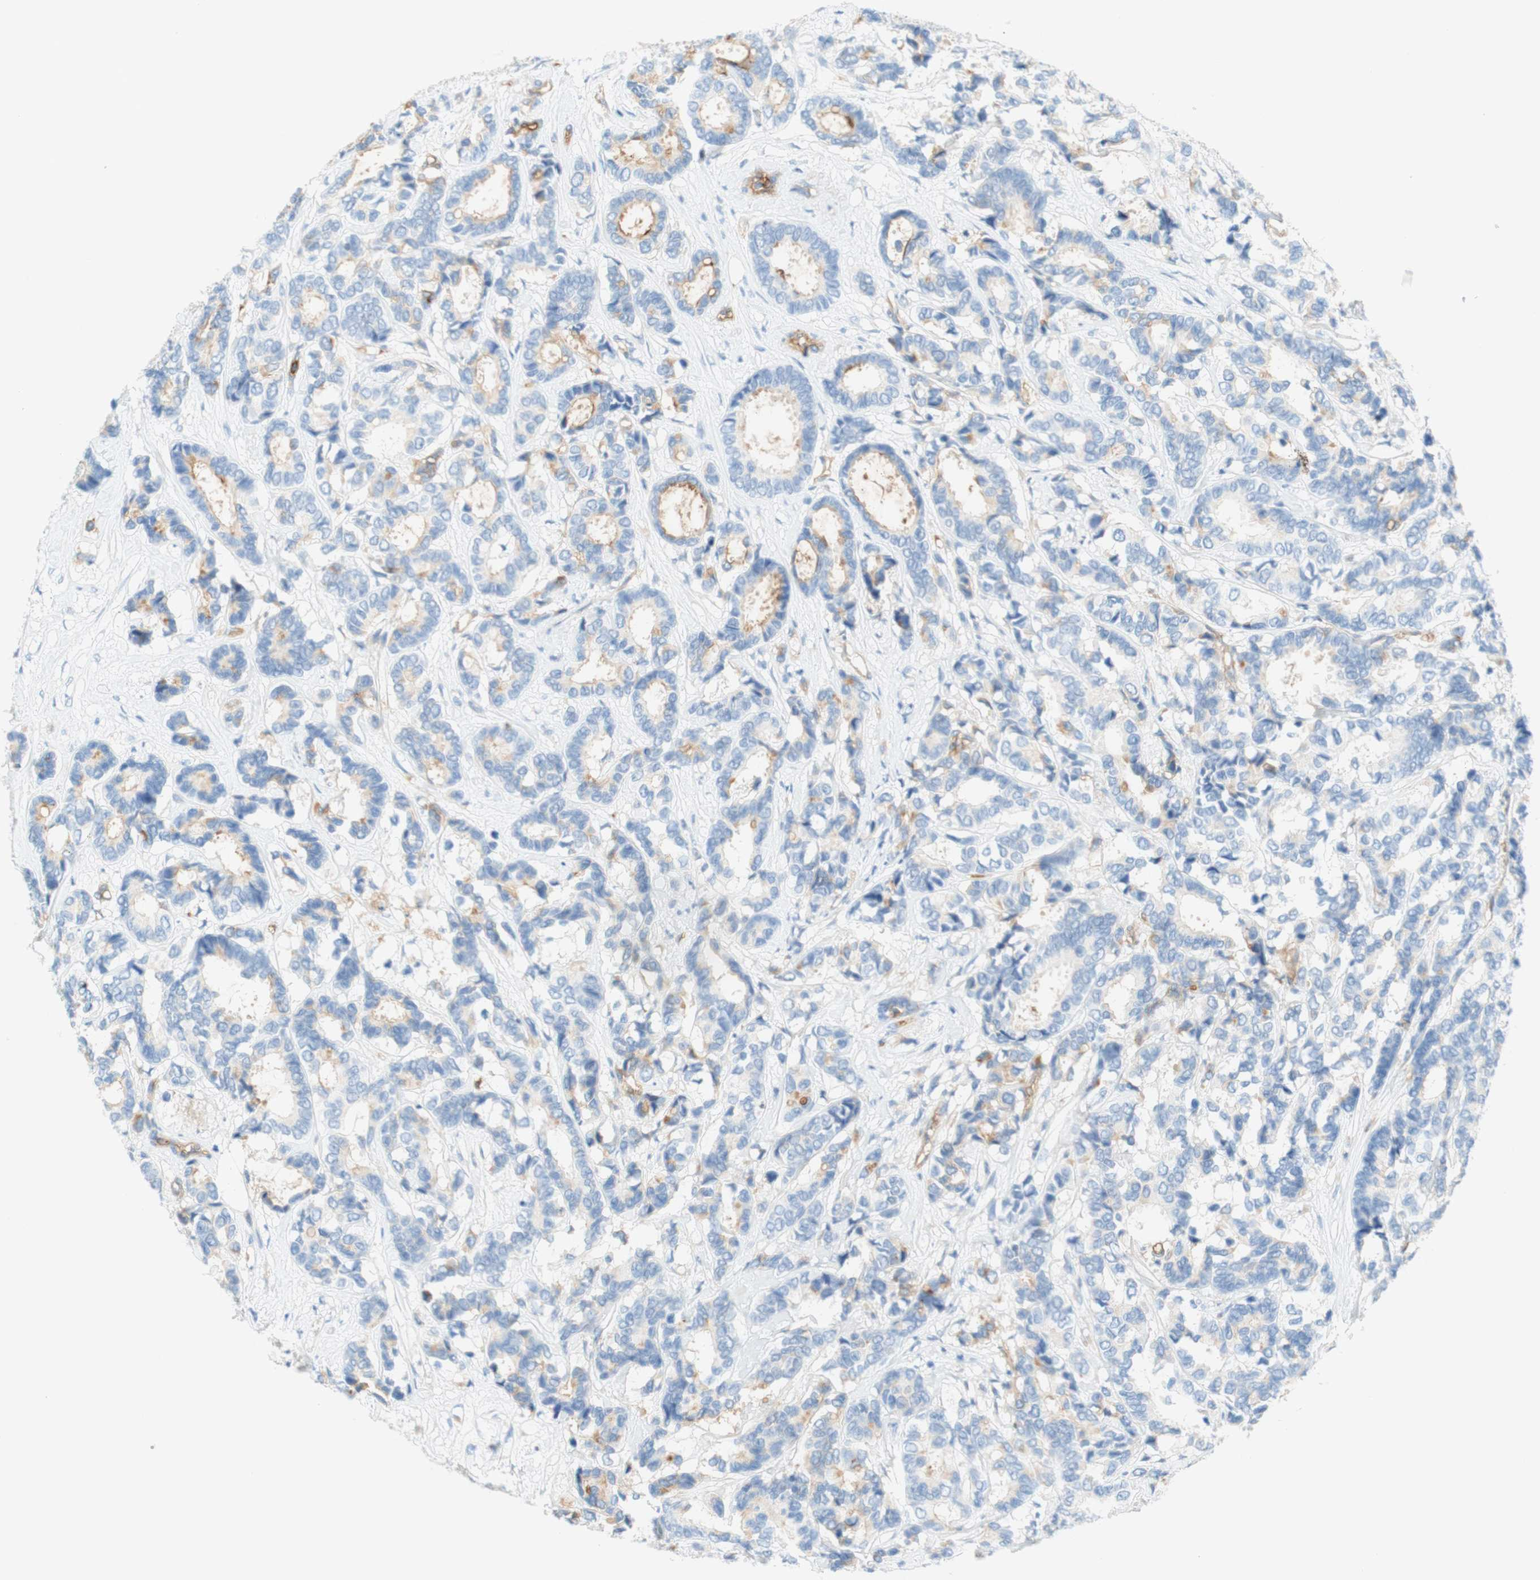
{"staining": {"intensity": "weak", "quantity": "<25%", "location": "cytoplasmic/membranous"}, "tissue": "breast cancer", "cell_type": "Tumor cells", "image_type": "cancer", "snomed": [{"axis": "morphology", "description": "Duct carcinoma"}, {"axis": "topography", "description": "Breast"}], "caption": "This is an IHC micrograph of breast cancer (invasive ductal carcinoma). There is no positivity in tumor cells.", "gene": "STOM", "patient": {"sex": "female", "age": 87}}